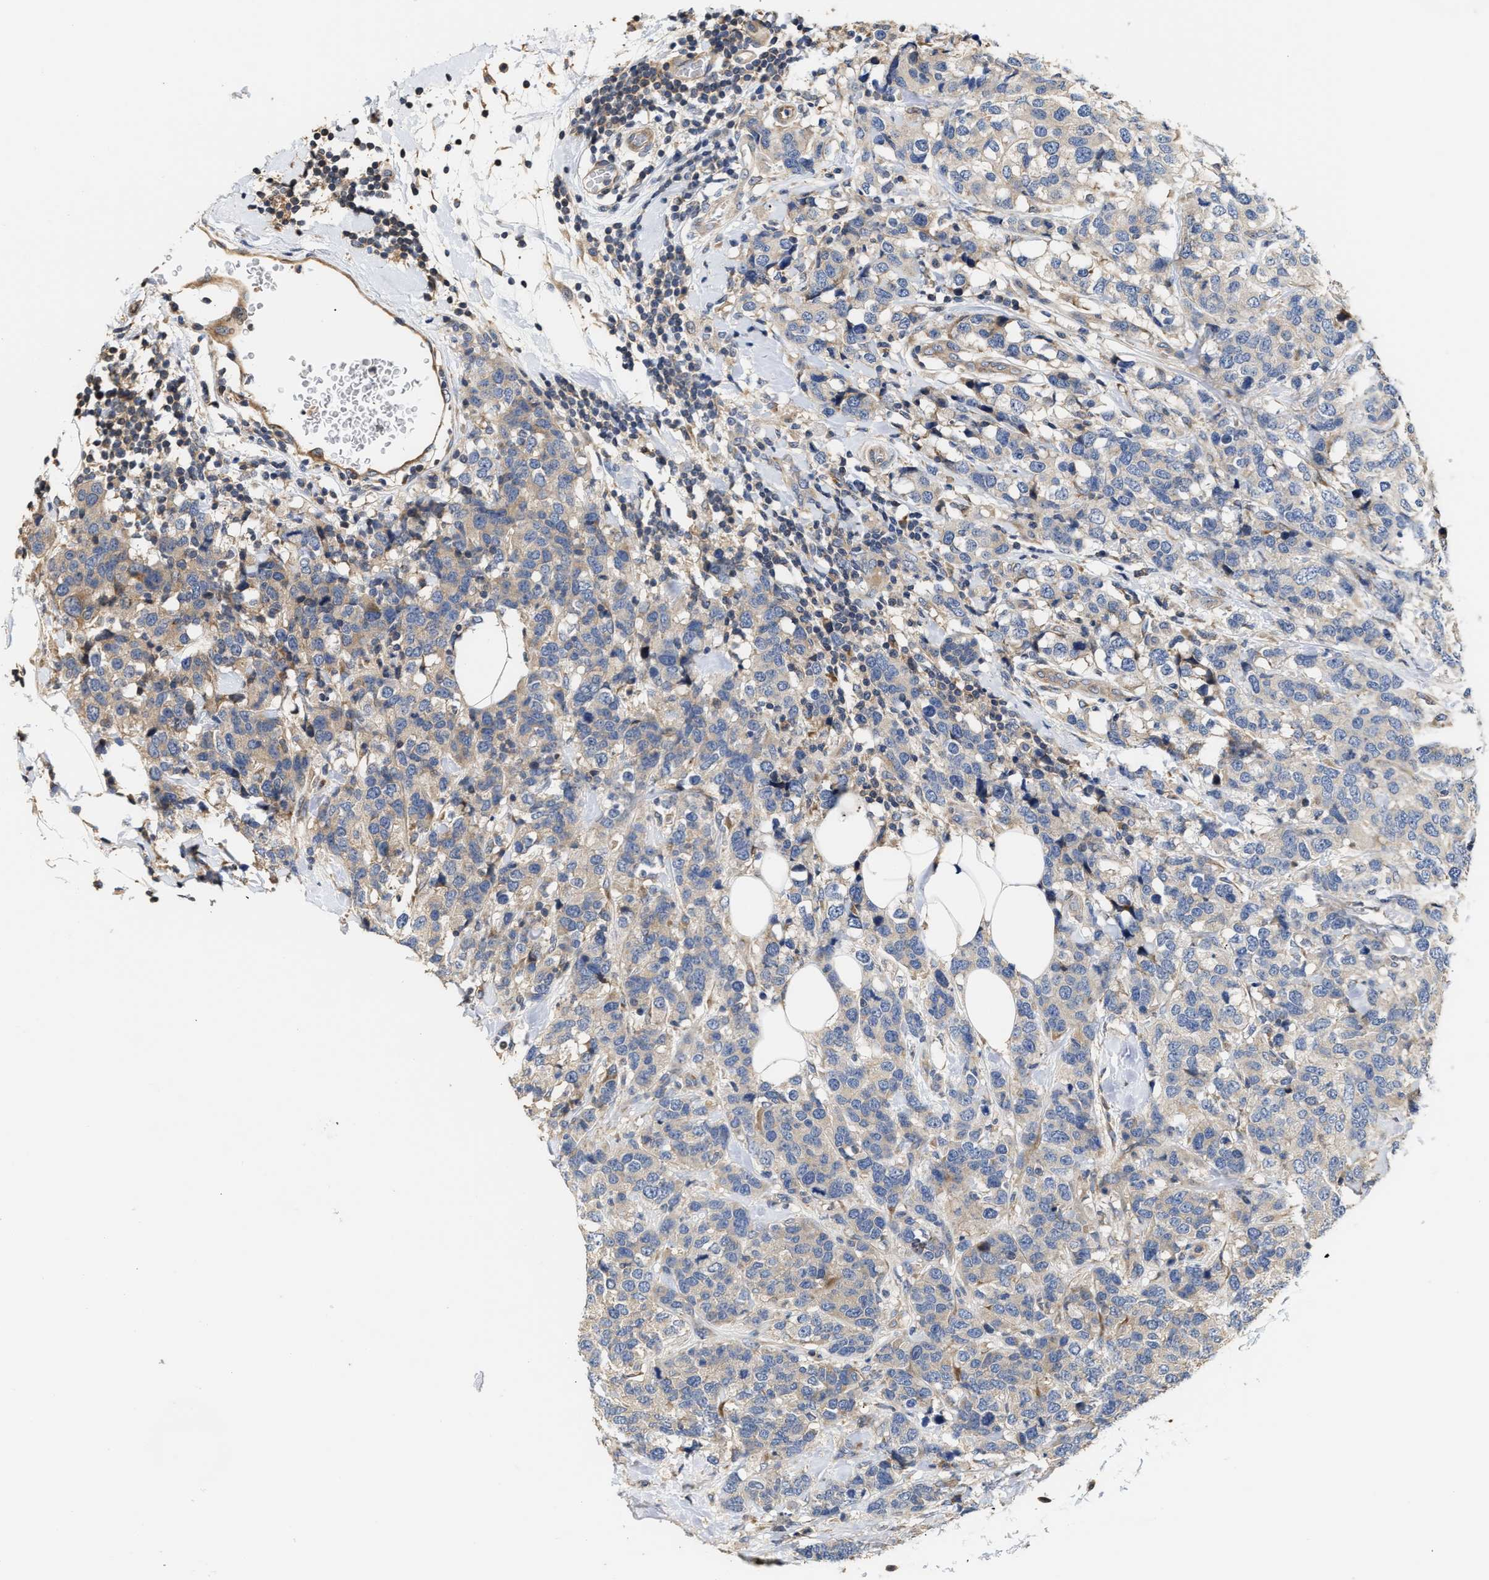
{"staining": {"intensity": "weak", "quantity": "<25%", "location": "cytoplasmic/membranous"}, "tissue": "breast cancer", "cell_type": "Tumor cells", "image_type": "cancer", "snomed": [{"axis": "morphology", "description": "Lobular carcinoma"}, {"axis": "topography", "description": "Breast"}], "caption": "DAB immunohistochemical staining of lobular carcinoma (breast) exhibits no significant positivity in tumor cells.", "gene": "CLIP2", "patient": {"sex": "female", "age": 59}}